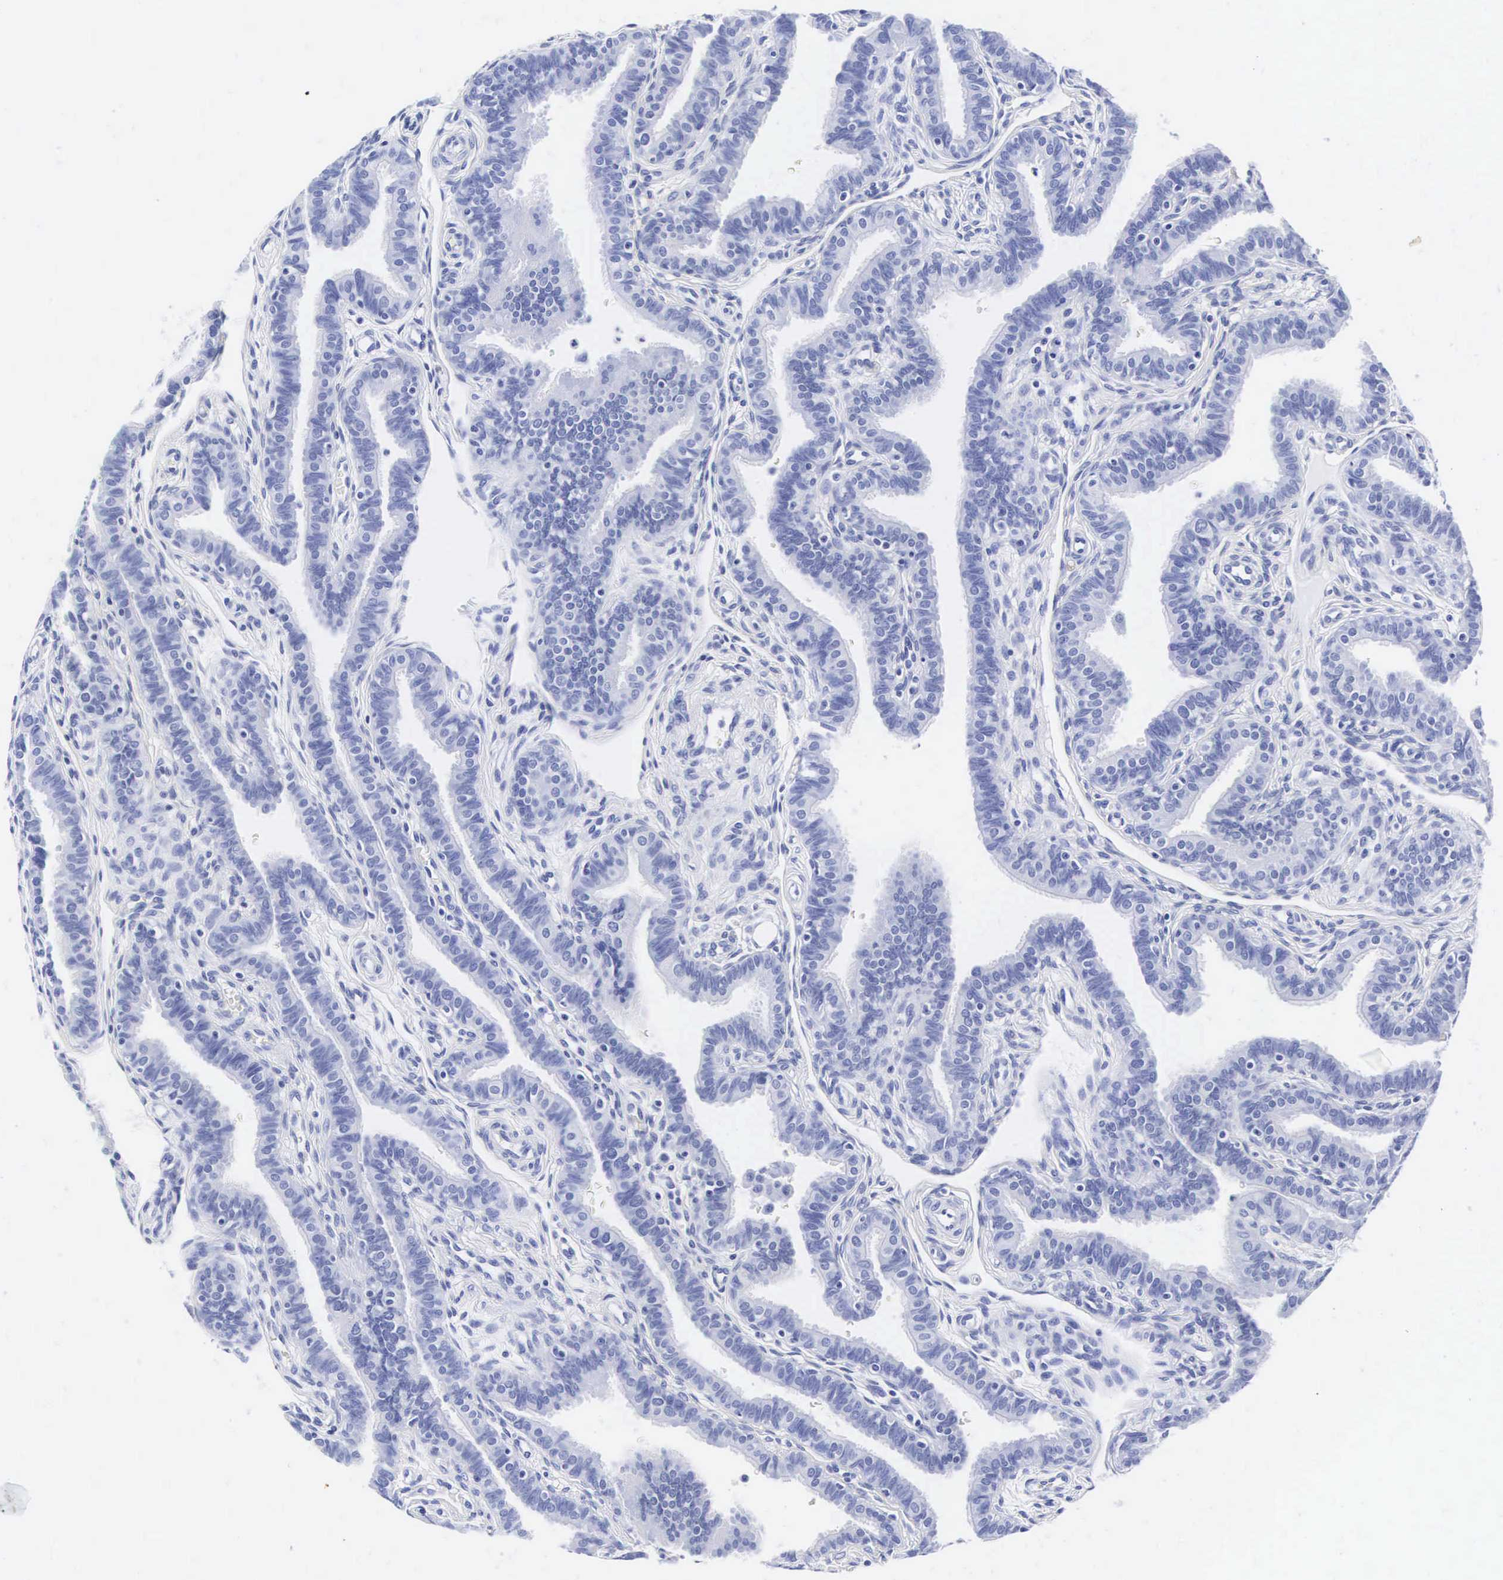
{"staining": {"intensity": "negative", "quantity": "none", "location": "none"}, "tissue": "fallopian tube", "cell_type": "Glandular cells", "image_type": "normal", "snomed": [{"axis": "morphology", "description": "Normal tissue, NOS"}, {"axis": "topography", "description": "Fallopian tube"}], "caption": "An image of human fallopian tube is negative for staining in glandular cells. Brightfield microscopy of immunohistochemistry stained with DAB (brown) and hematoxylin (blue), captured at high magnification.", "gene": "INS", "patient": {"sex": "female", "age": 32}}